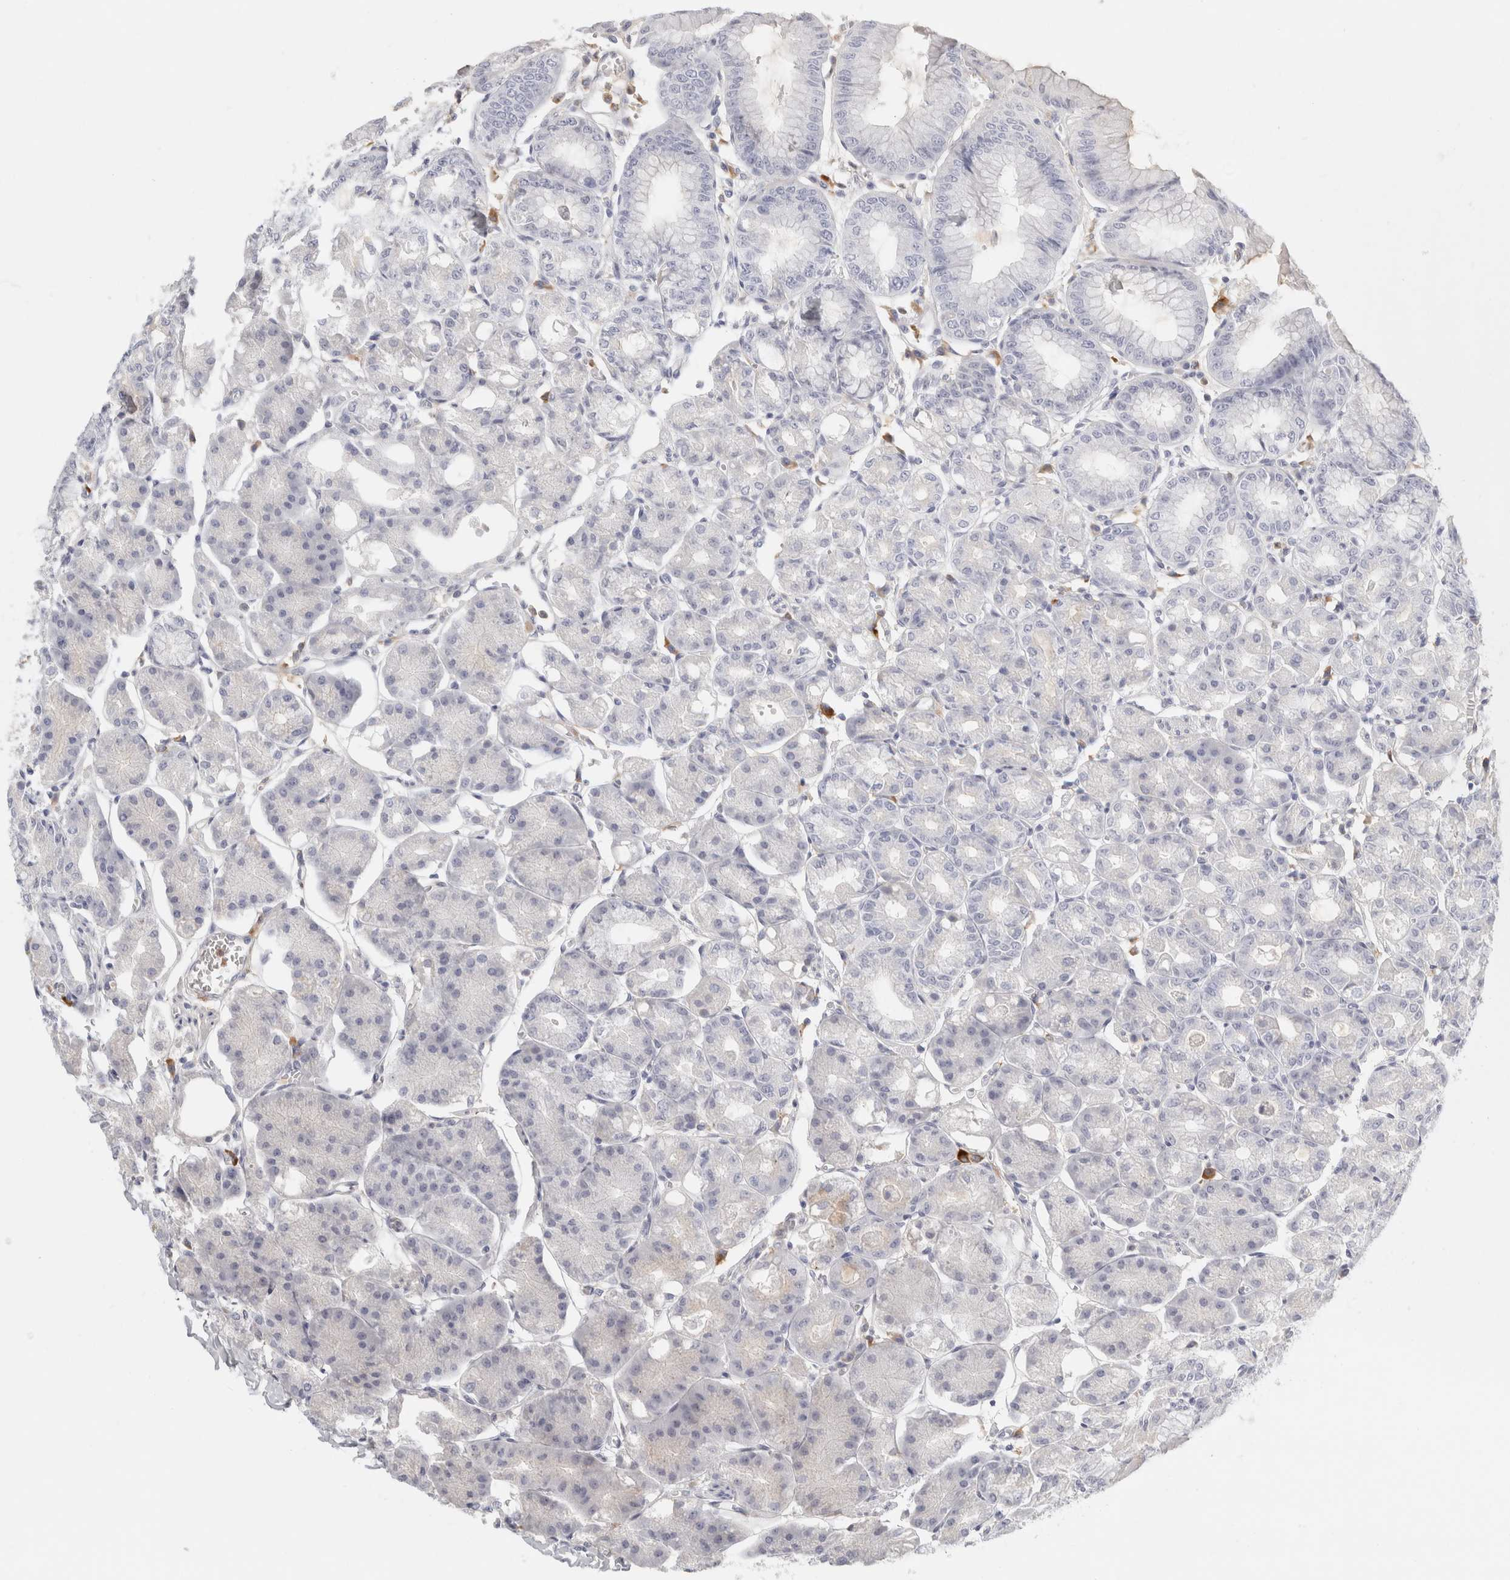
{"staining": {"intensity": "negative", "quantity": "none", "location": "none"}, "tissue": "stomach", "cell_type": "Glandular cells", "image_type": "normal", "snomed": [{"axis": "morphology", "description": "Normal tissue, NOS"}, {"axis": "topography", "description": "Stomach, lower"}], "caption": "The micrograph shows no significant positivity in glandular cells of stomach. (DAB (3,3'-diaminobenzidine) IHC, high magnification).", "gene": "FGL2", "patient": {"sex": "male", "age": 71}}